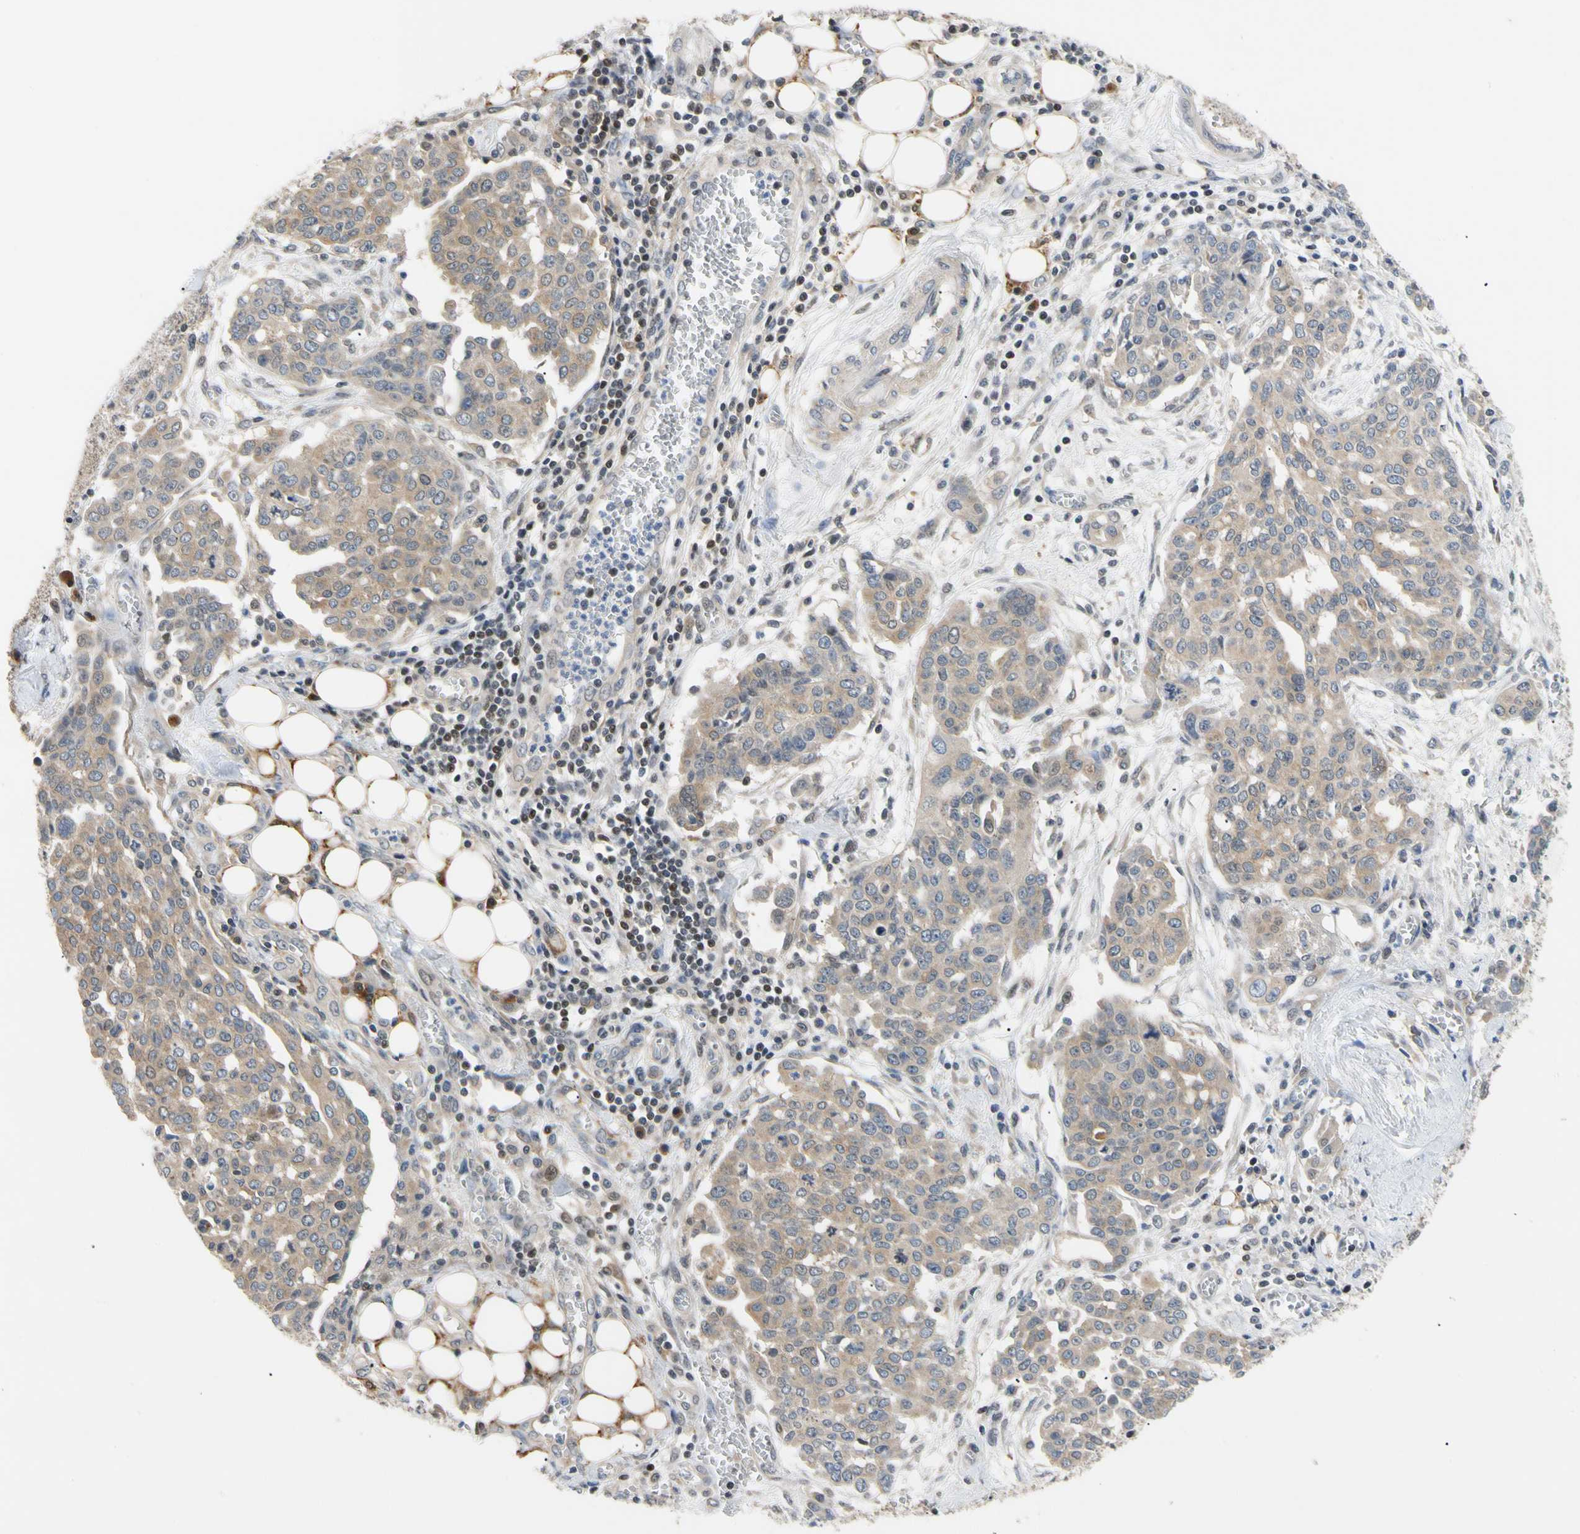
{"staining": {"intensity": "weak", "quantity": ">75%", "location": "cytoplasmic/membranous"}, "tissue": "ovarian cancer", "cell_type": "Tumor cells", "image_type": "cancer", "snomed": [{"axis": "morphology", "description": "Cystadenocarcinoma, serous, NOS"}, {"axis": "topography", "description": "Soft tissue"}, {"axis": "topography", "description": "Ovary"}], "caption": "Ovarian serous cystadenocarcinoma tissue demonstrates weak cytoplasmic/membranous positivity in approximately >75% of tumor cells, visualized by immunohistochemistry. Nuclei are stained in blue.", "gene": "SEC23B", "patient": {"sex": "female", "age": 57}}